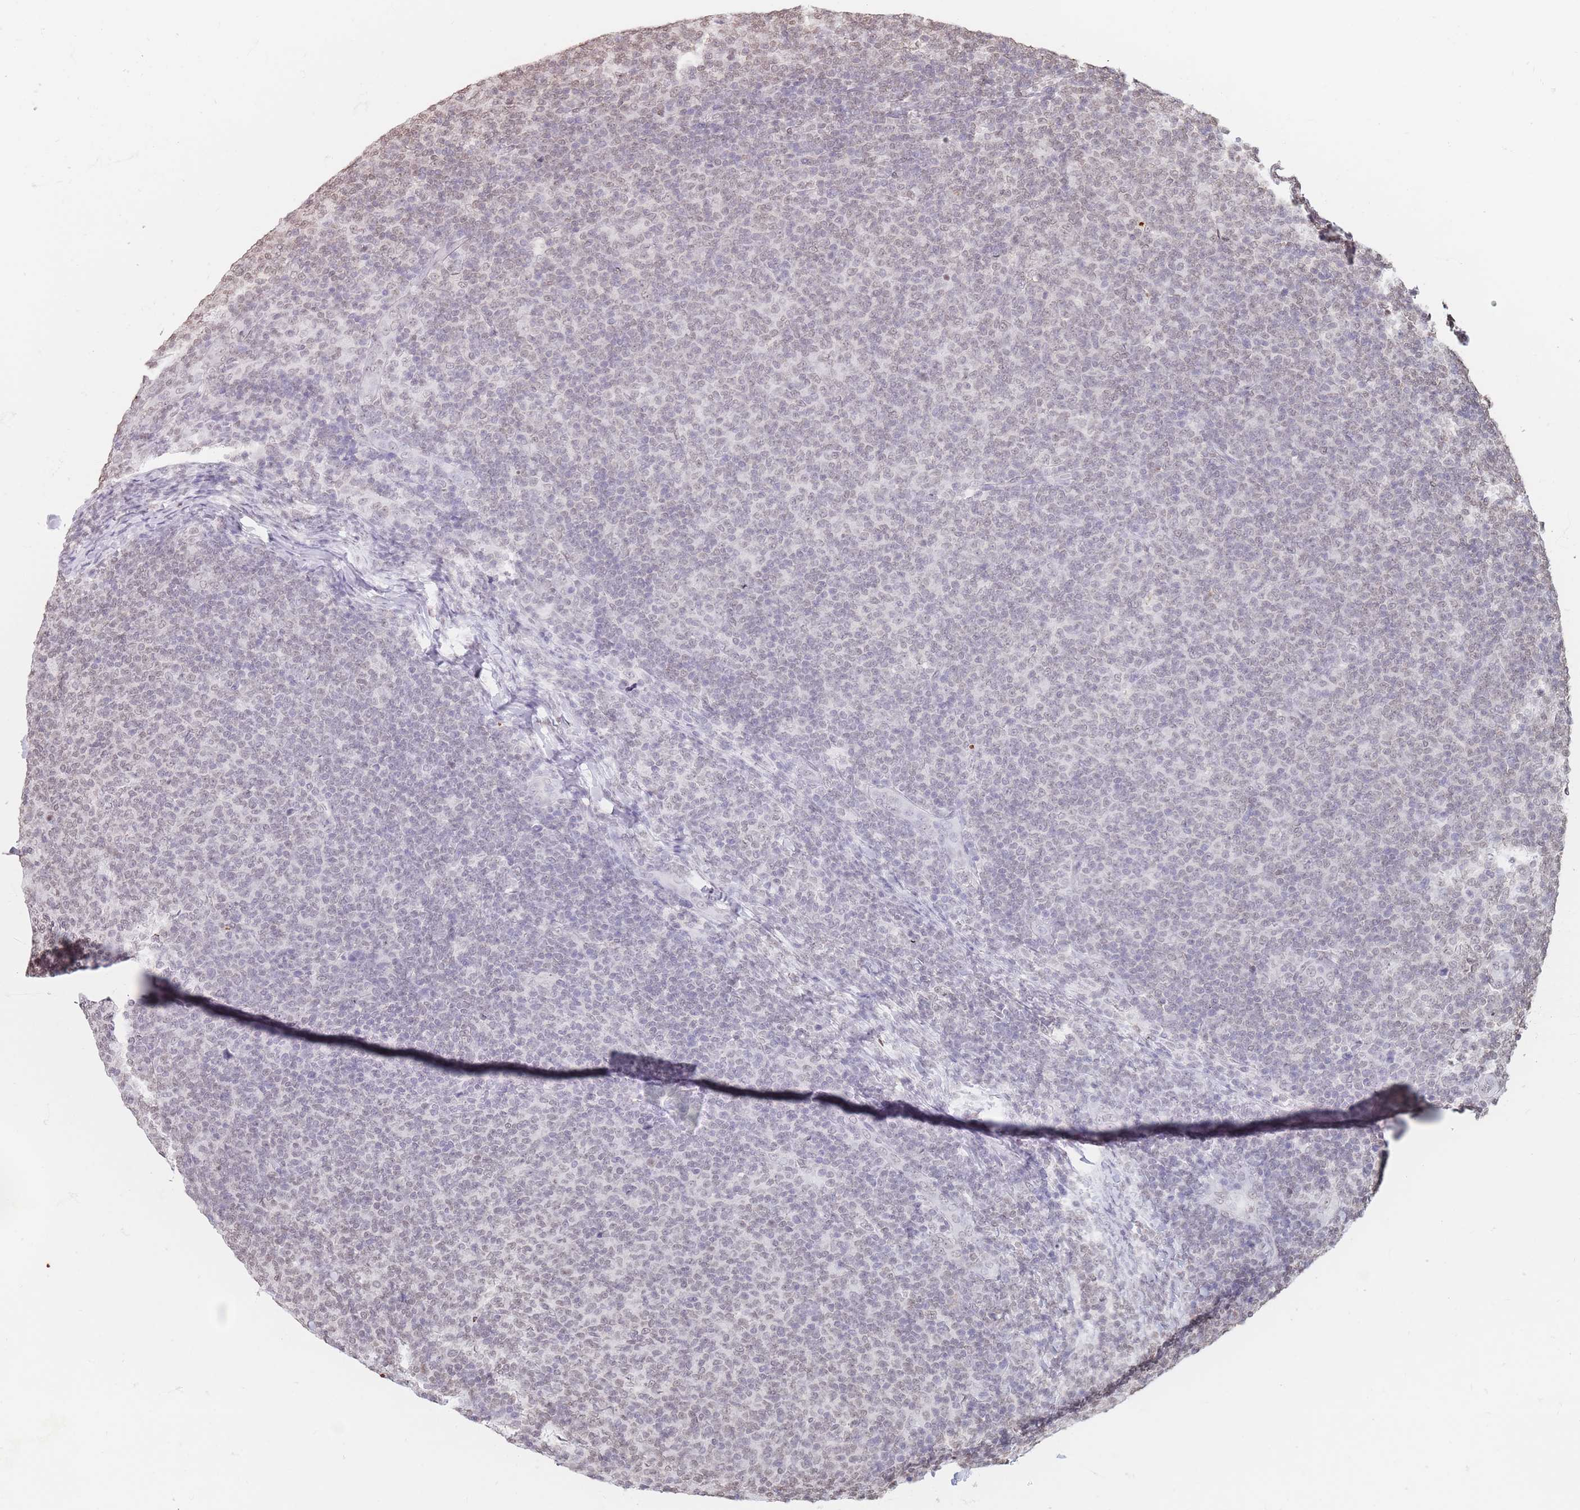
{"staining": {"intensity": "weak", "quantity": "<25%", "location": "nuclear"}, "tissue": "lymphoma", "cell_type": "Tumor cells", "image_type": "cancer", "snomed": [{"axis": "morphology", "description": "Malignant lymphoma, non-Hodgkin's type, Low grade"}, {"axis": "topography", "description": "Lymph node"}], "caption": "Tumor cells are negative for brown protein staining in low-grade malignant lymphoma, non-Hodgkin's type. (DAB immunohistochemistry (IHC) with hematoxylin counter stain).", "gene": "RYK", "patient": {"sex": "male", "age": 66}}